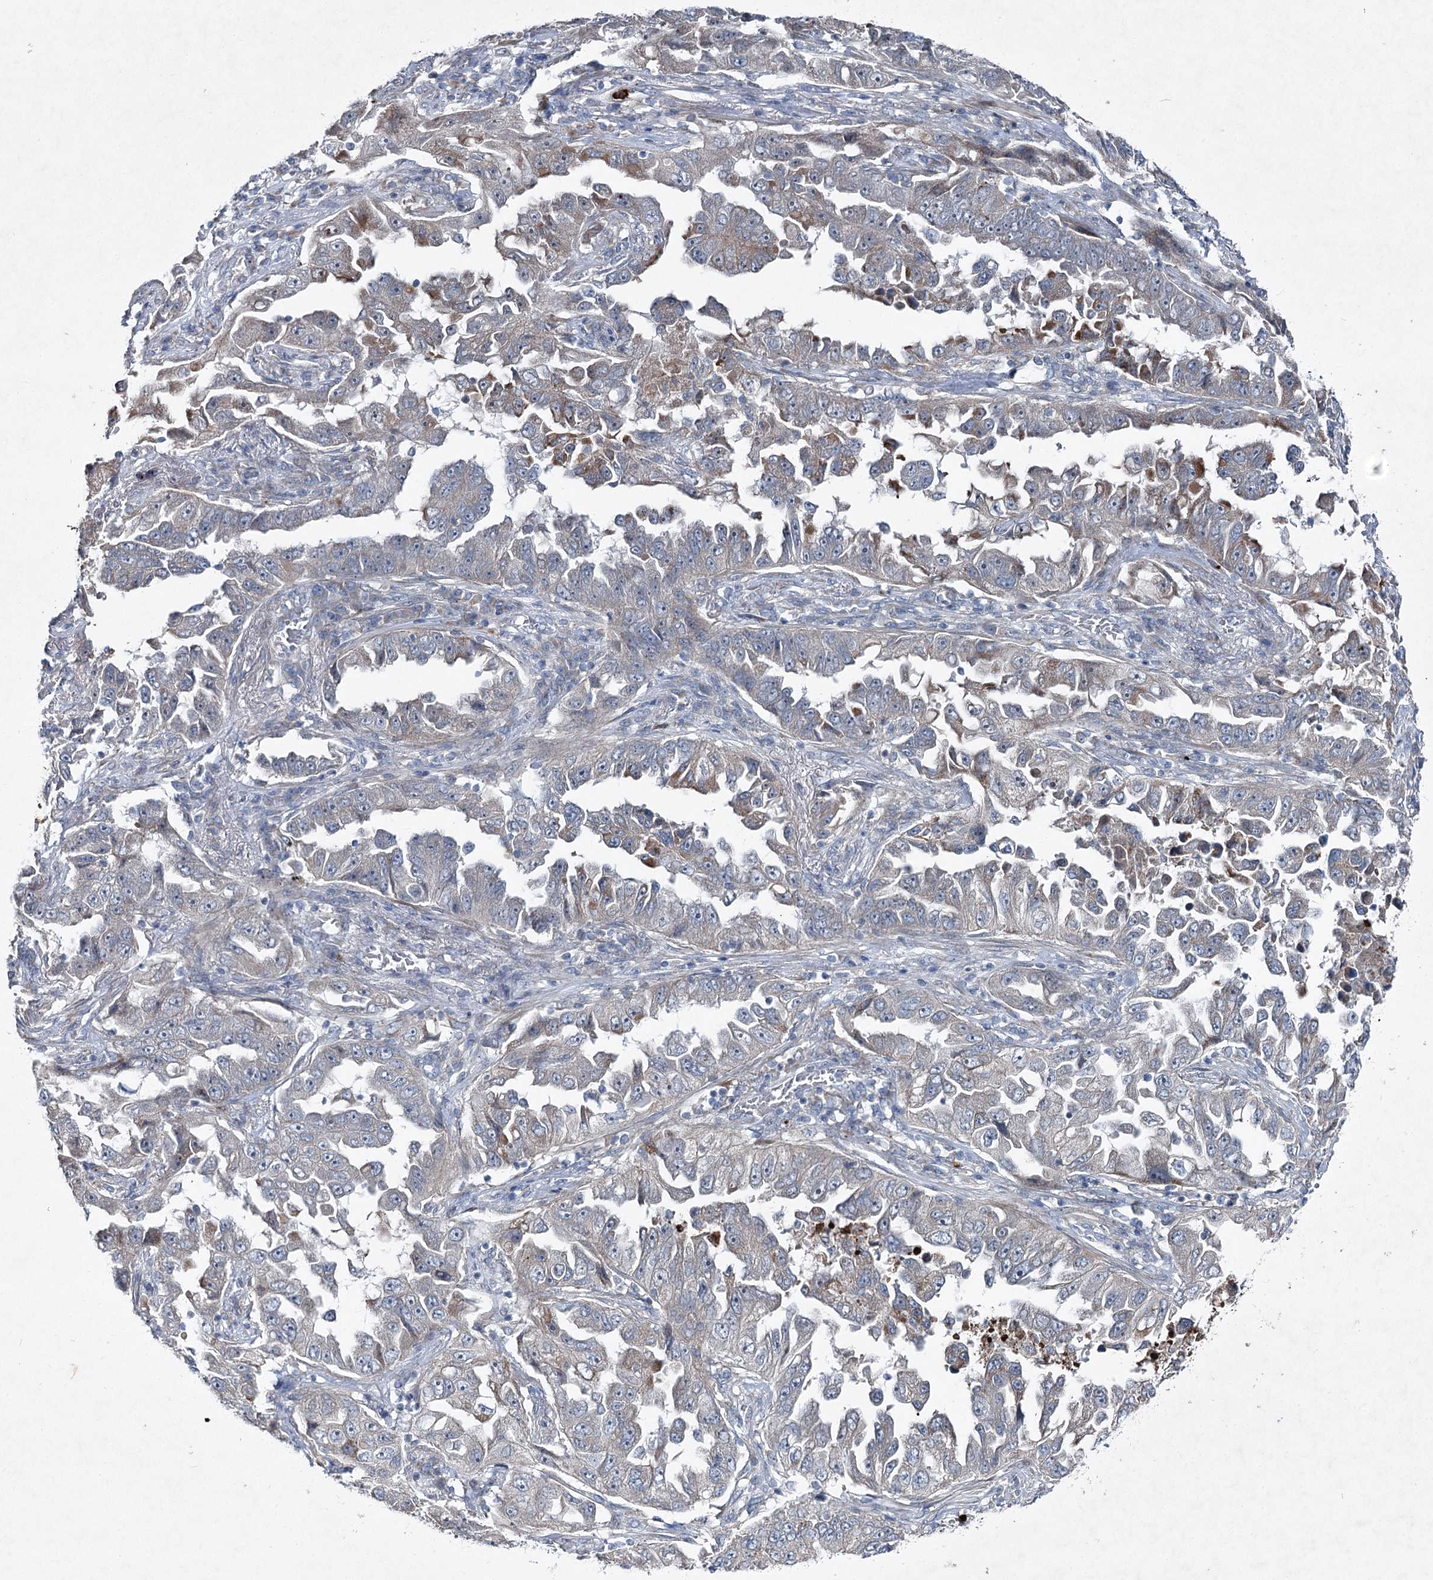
{"staining": {"intensity": "weak", "quantity": "25%-75%", "location": "cytoplasmic/membranous"}, "tissue": "lung cancer", "cell_type": "Tumor cells", "image_type": "cancer", "snomed": [{"axis": "morphology", "description": "Adenocarcinoma, NOS"}, {"axis": "topography", "description": "Lung"}], "caption": "A micrograph of human lung adenocarcinoma stained for a protein demonstrates weak cytoplasmic/membranous brown staining in tumor cells.", "gene": "PLA2G12A", "patient": {"sex": "female", "age": 51}}